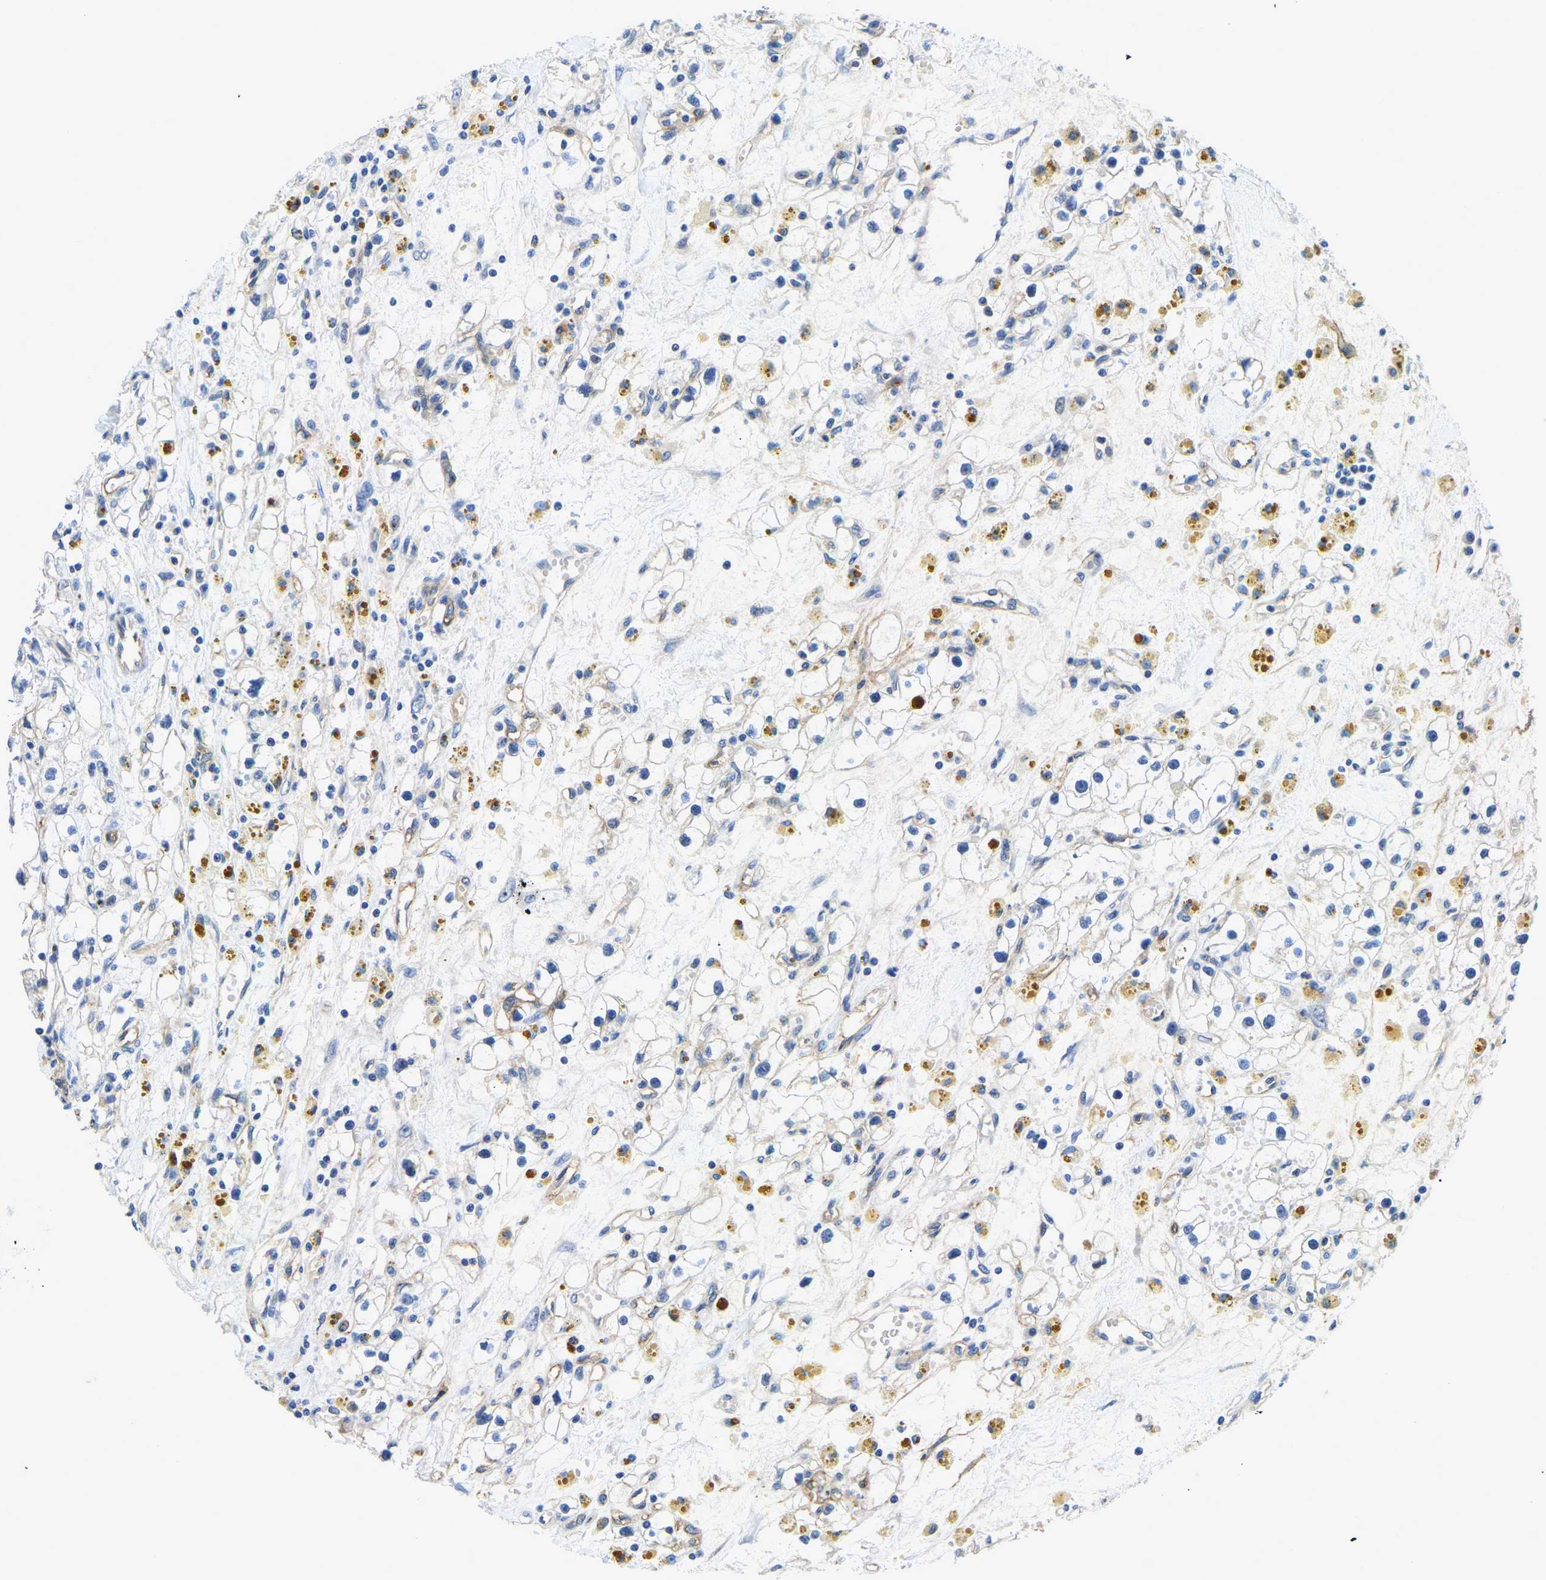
{"staining": {"intensity": "negative", "quantity": "none", "location": "none"}, "tissue": "renal cancer", "cell_type": "Tumor cells", "image_type": "cancer", "snomed": [{"axis": "morphology", "description": "Adenocarcinoma, NOS"}, {"axis": "topography", "description": "Kidney"}], "caption": "Immunohistochemical staining of renal cancer (adenocarcinoma) demonstrates no significant expression in tumor cells.", "gene": "ITGA2", "patient": {"sex": "male", "age": 56}}